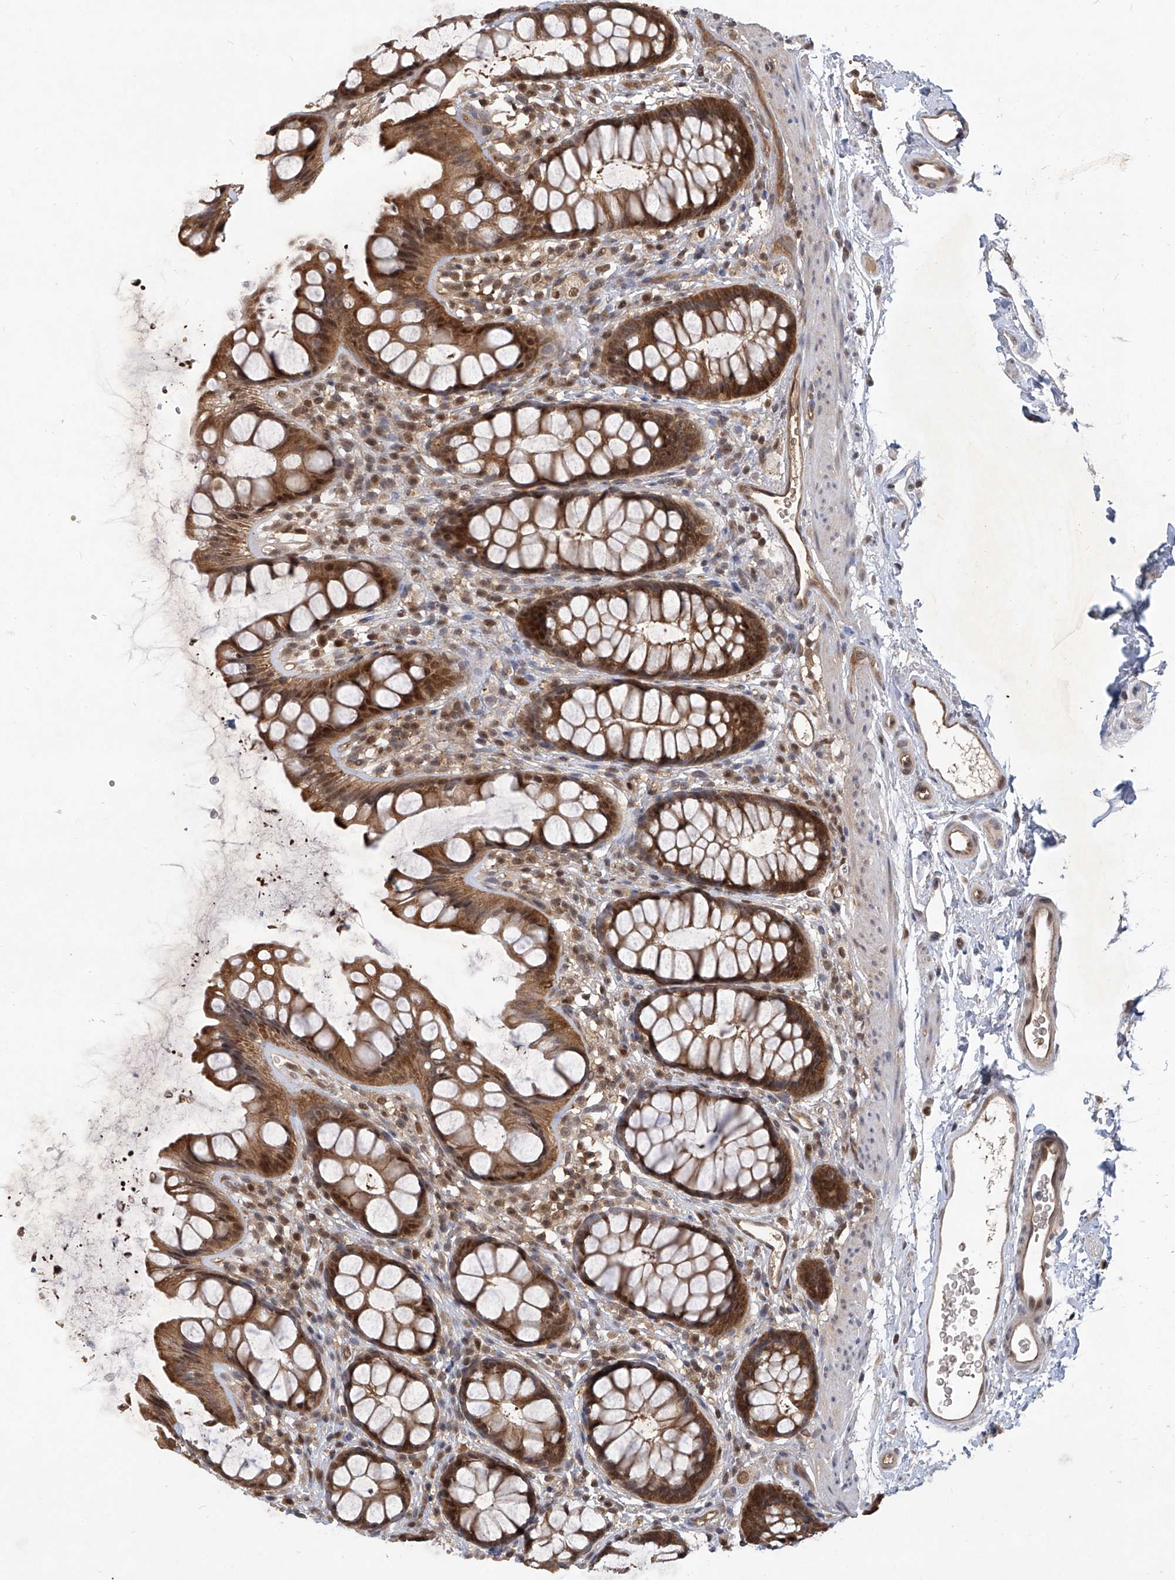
{"staining": {"intensity": "moderate", "quantity": ">75%", "location": "cytoplasmic/membranous,nuclear"}, "tissue": "rectum", "cell_type": "Glandular cells", "image_type": "normal", "snomed": [{"axis": "morphology", "description": "Normal tissue, NOS"}, {"axis": "topography", "description": "Rectum"}], "caption": "Protein expression analysis of unremarkable human rectum reveals moderate cytoplasmic/membranous,nuclear expression in approximately >75% of glandular cells. Nuclei are stained in blue.", "gene": "PSMB1", "patient": {"sex": "female", "age": 65}}